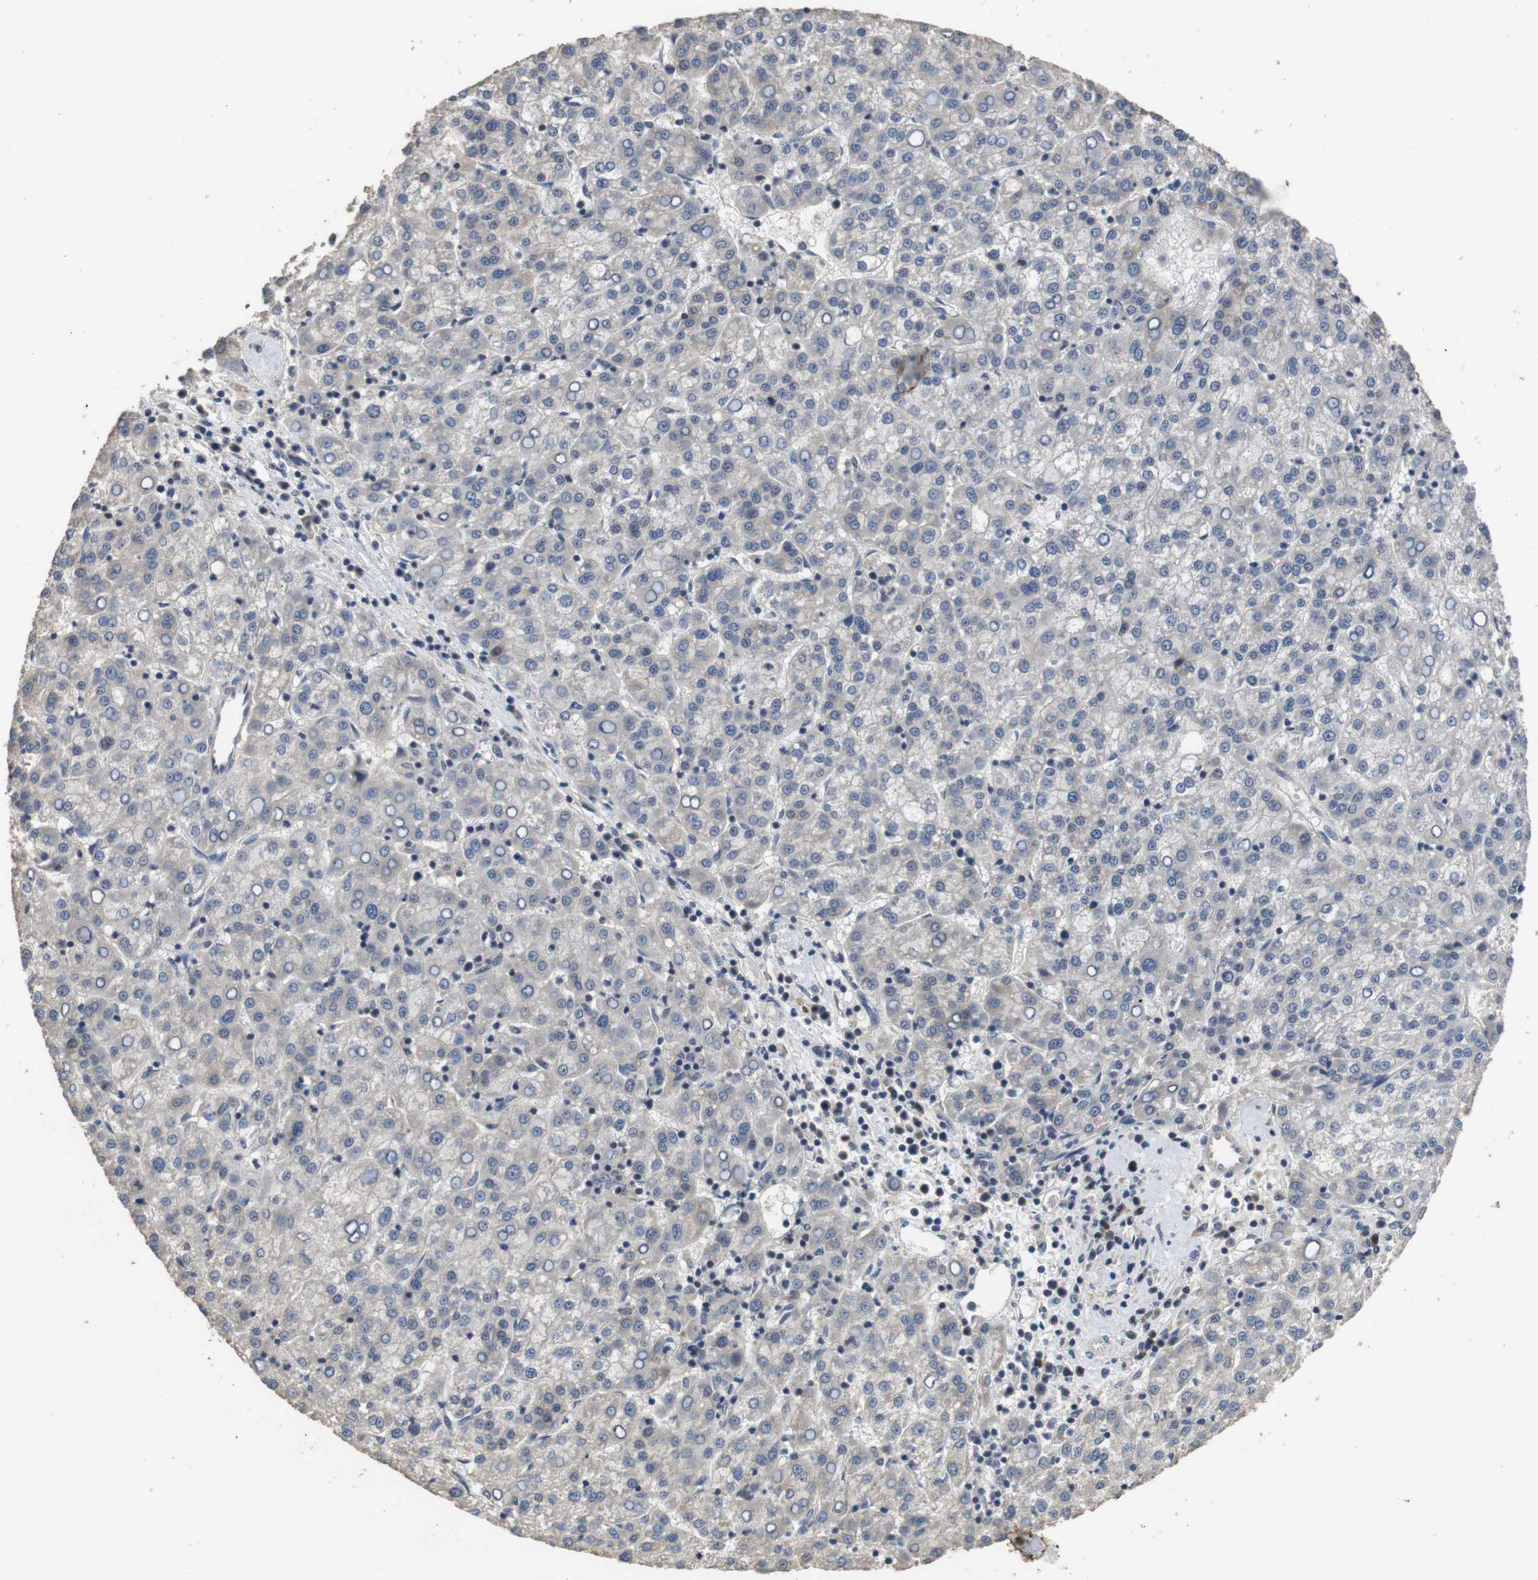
{"staining": {"intensity": "negative", "quantity": "none", "location": "none"}, "tissue": "liver cancer", "cell_type": "Tumor cells", "image_type": "cancer", "snomed": [{"axis": "morphology", "description": "Carcinoma, Hepatocellular, NOS"}, {"axis": "topography", "description": "Liver"}], "caption": "An IHC histopathology image of liver cancer (hepatocellular carcinoma) is shown. There is no staining in tumor cells of liver cancer (hepatocellular carcinoma). (DAB immunohistochemistry (IHC) with hematoxylin counter stain).", "gene": "ADGRL3", "patient": {"sex": "female", "age": 58}}